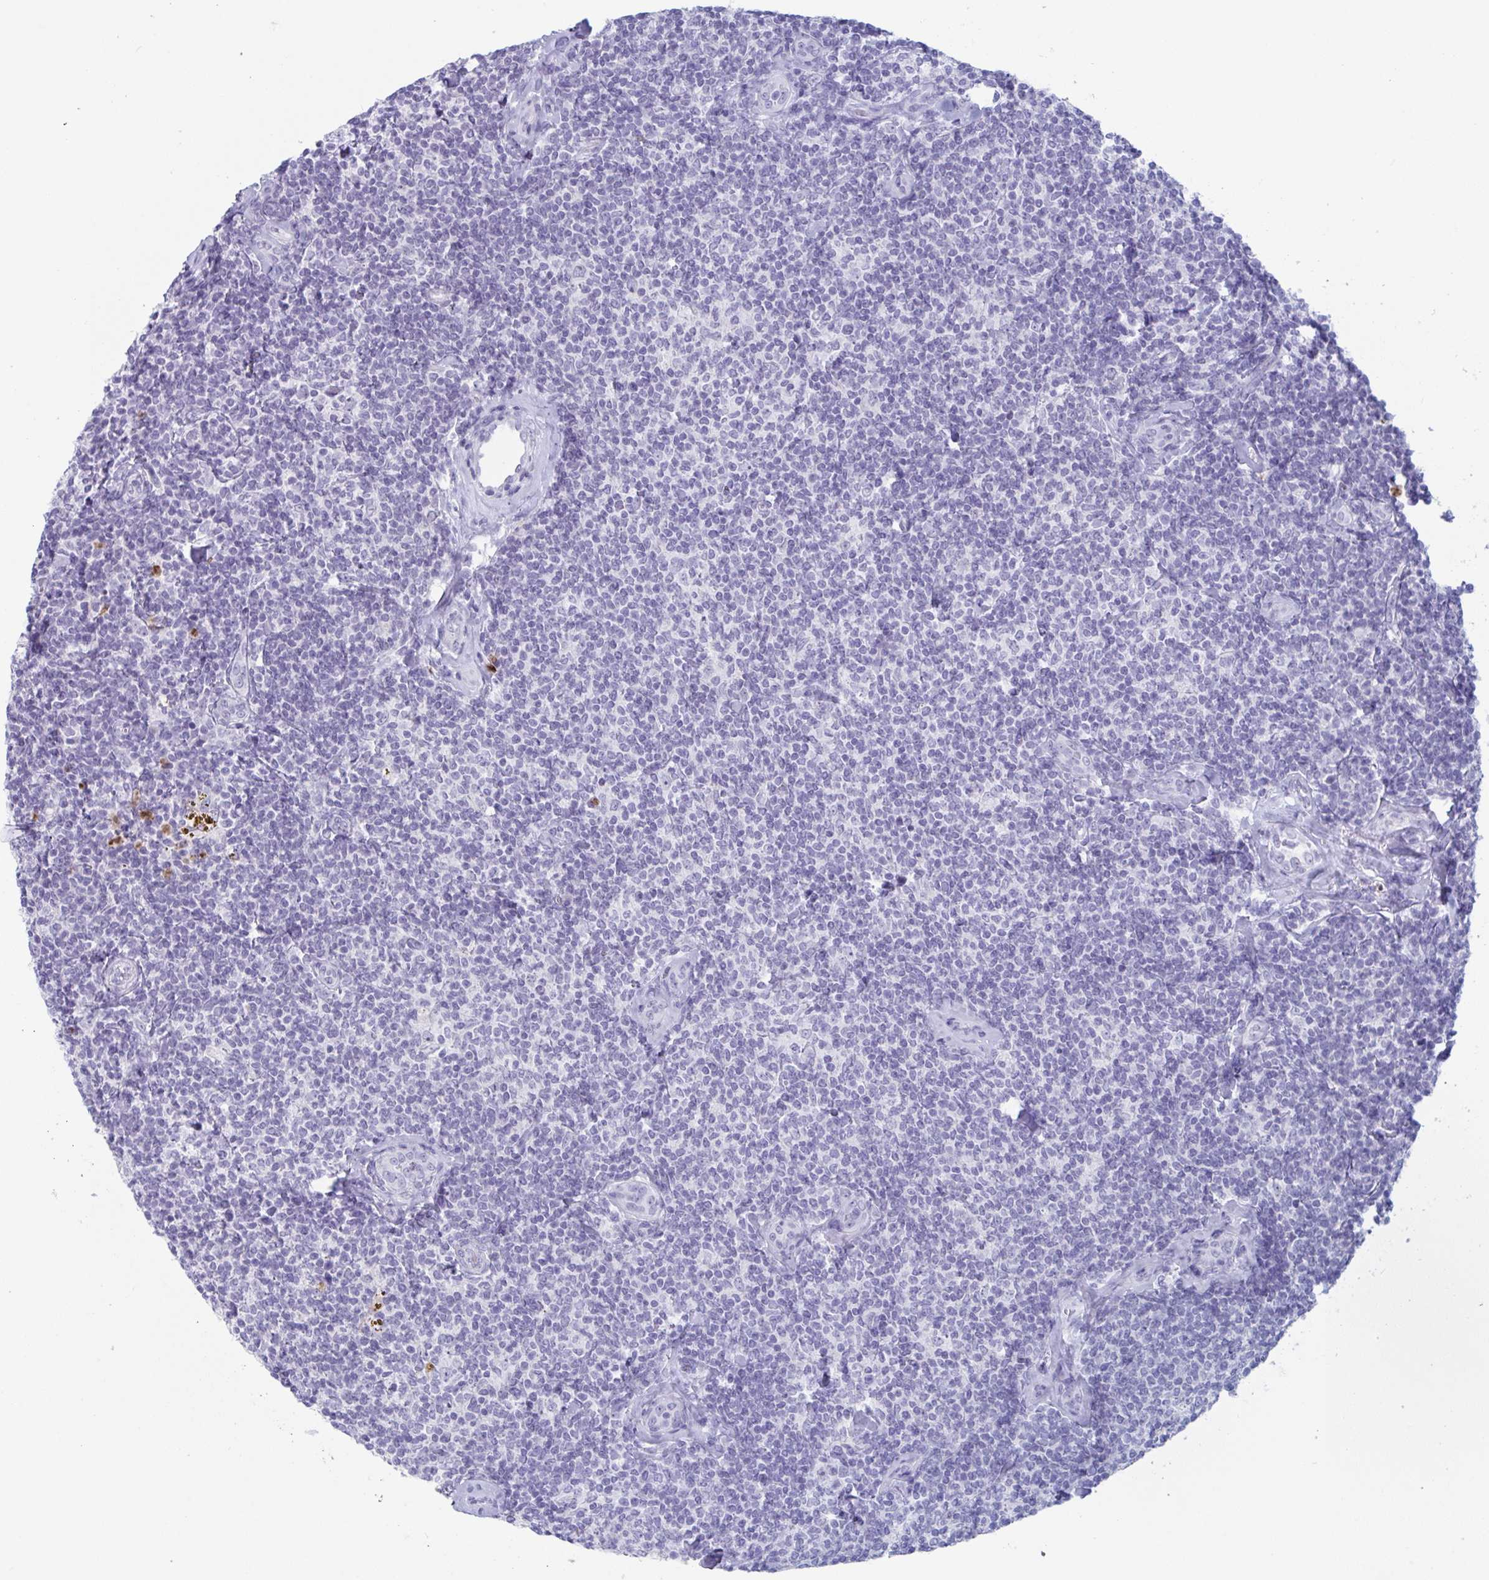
{"staining": {"intensity": "negative", "quantity": "none", "location": "none"}, "tissue": "lymphoma", "cell_type": "Tumor cells", "image_type": "cancer", "snomed": [{"axis": "morphology", "description": "Malignant lymphoma, non-Hodgkin's type, Low grade"}, {"axis": "topography", "description": "Lymph node"}], "caption": "This is an immunohistochemistry image of human low-grade malignant lymphoma, non-Hodgkin's type. There is no staining in tumor cells.", "gene": "CYP4F11", "patient": {"sex": "female", "age": 56}}